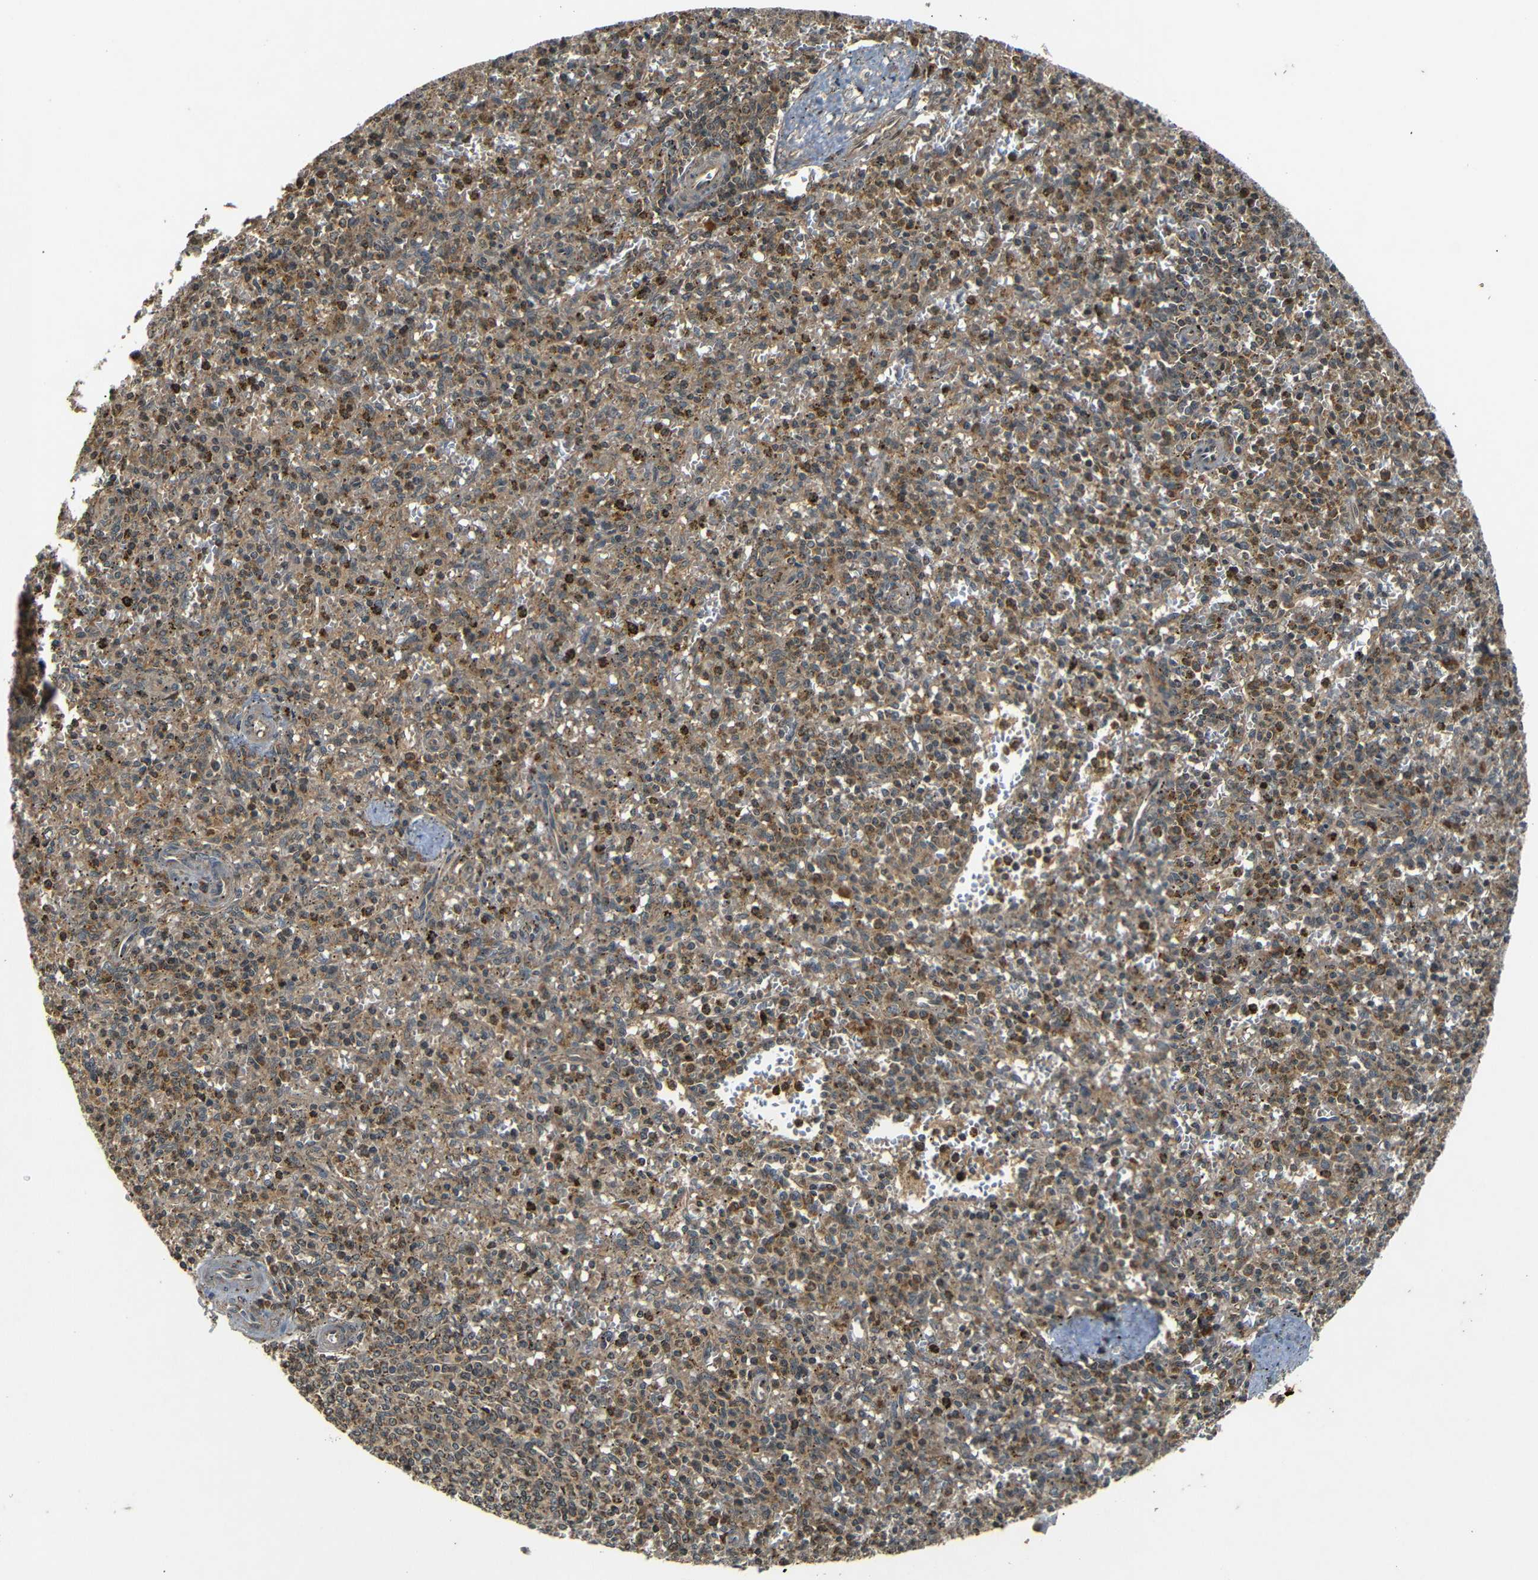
{"staining": {"intensity": "moderate", "quantity": ">75%", "location": "cytoplasmic/membranous"}, "tissue": "spleen", "cell_type": "Cells in red pulp", "image_type": "normal", "snomed": [{"axis": "morphology", "description": "Normal tissue, NOS"}, {"axis": "topography", "description": "Spleen"}], "caption": "Protein expression by immunohistochemistry exhibits moderate cytoplasmic/membranous positivity in approximately >75% of cells in red pulp in unremarkable spleen. The staining was performed using DAB to visualize the protein expression in brown, while the nuclei were stained in blue with hematoxylin (Magnification: 20x).", "gene": "TANK", "patient": {"sex": "male", "age": 72}}